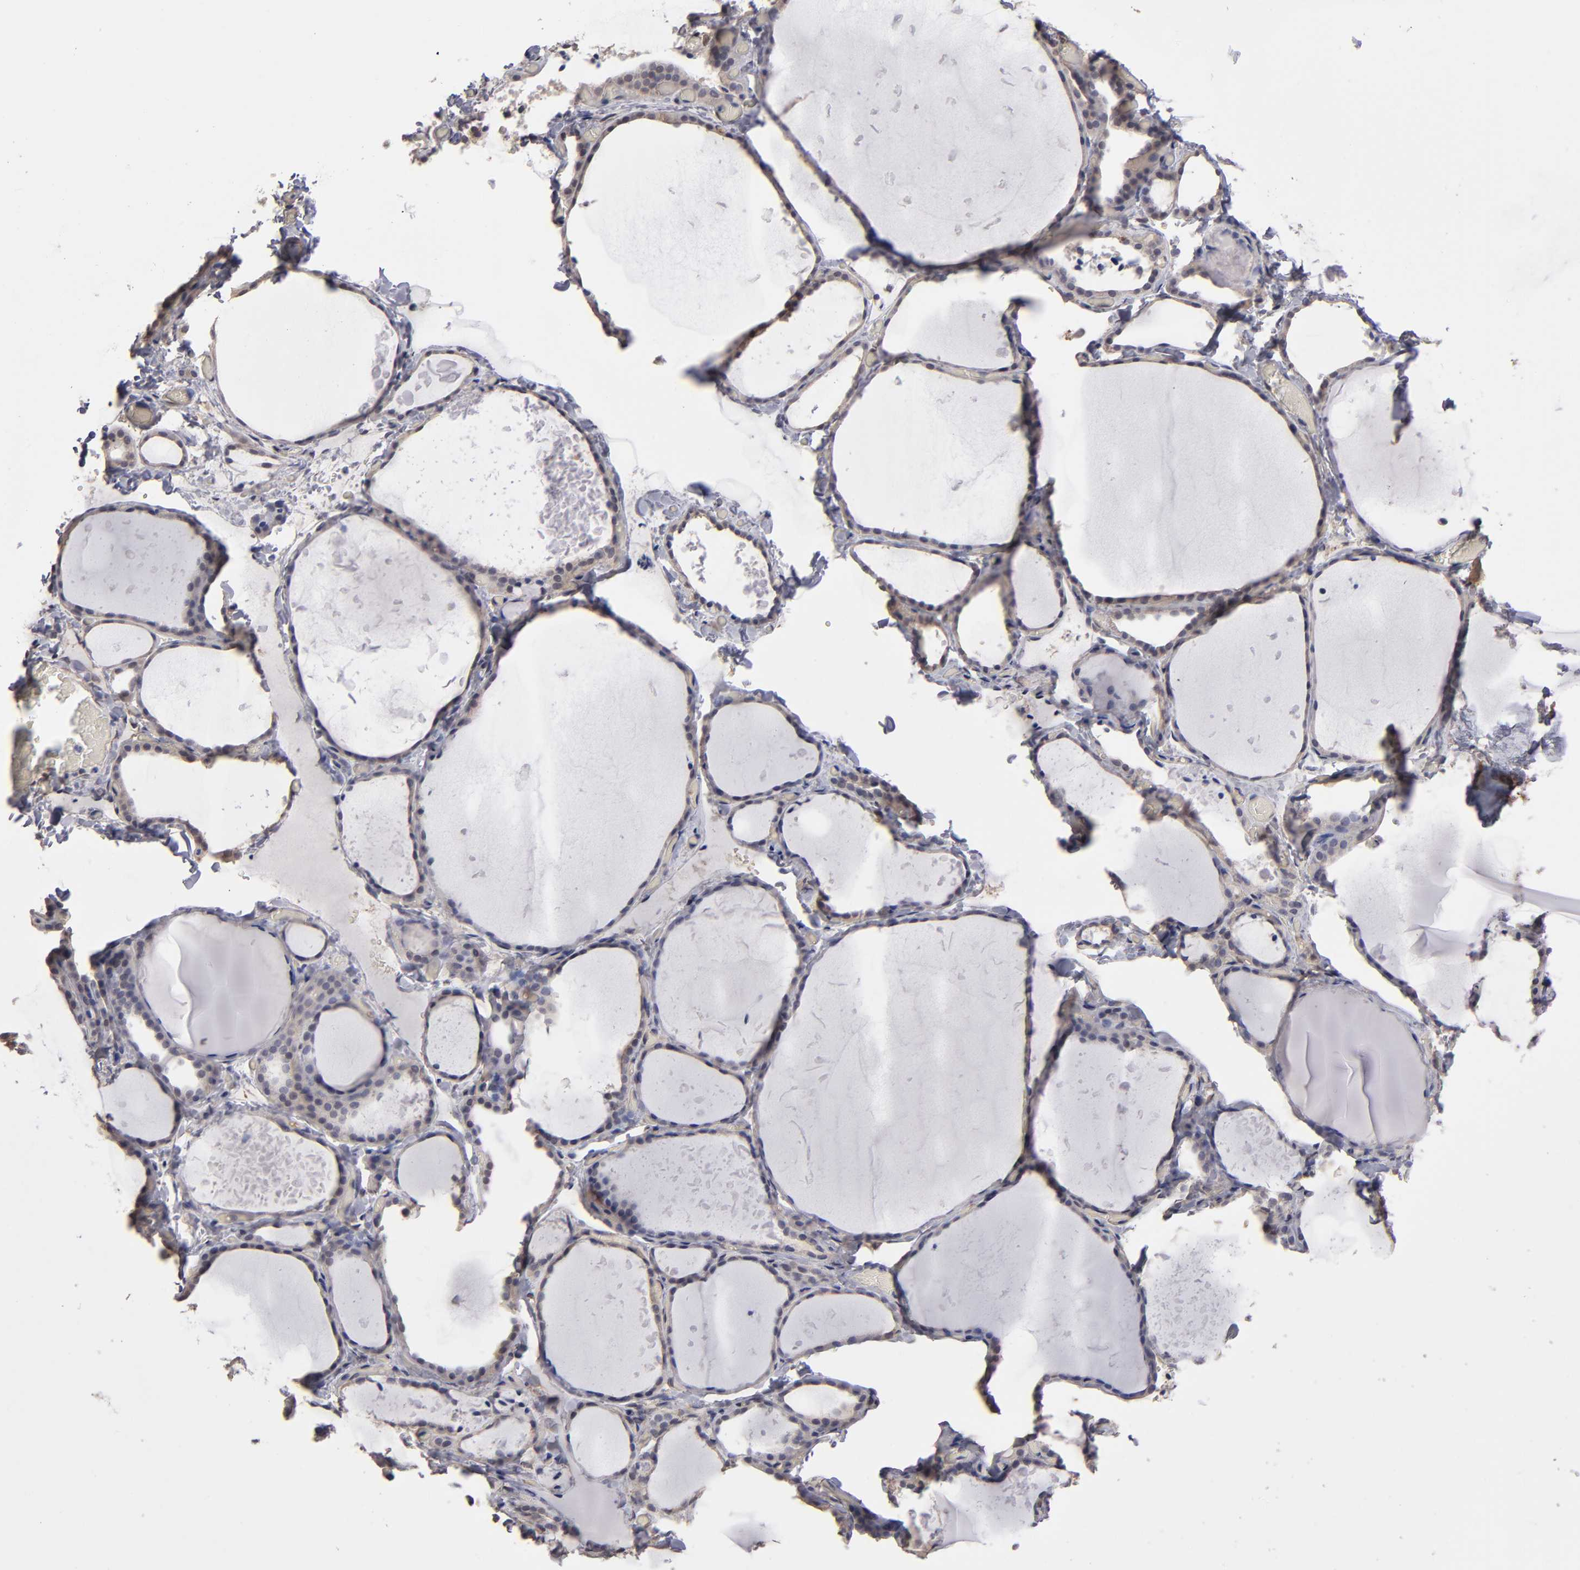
{"staining": {"intensity": "weak", "quantity": ">75%", "location": "cytoplasmic/membranous"}, "tissue": "thyroid gland", "cell_type": "Glandular cells", "image_type": "normal", "snomed": [{"axis": "morphology", "description": "Normal tissue, NOS"}, {"axis": "topography", "description": "Thyroid gland"}], "caption": "Thyroid gland was stained to show a protein in brown. There is low levels of weak cytoplasmic/membranous positivity in about >75% of glandular cells.", "gene": "NDRG2", "patient": {"sex": "female", "age": 22}}